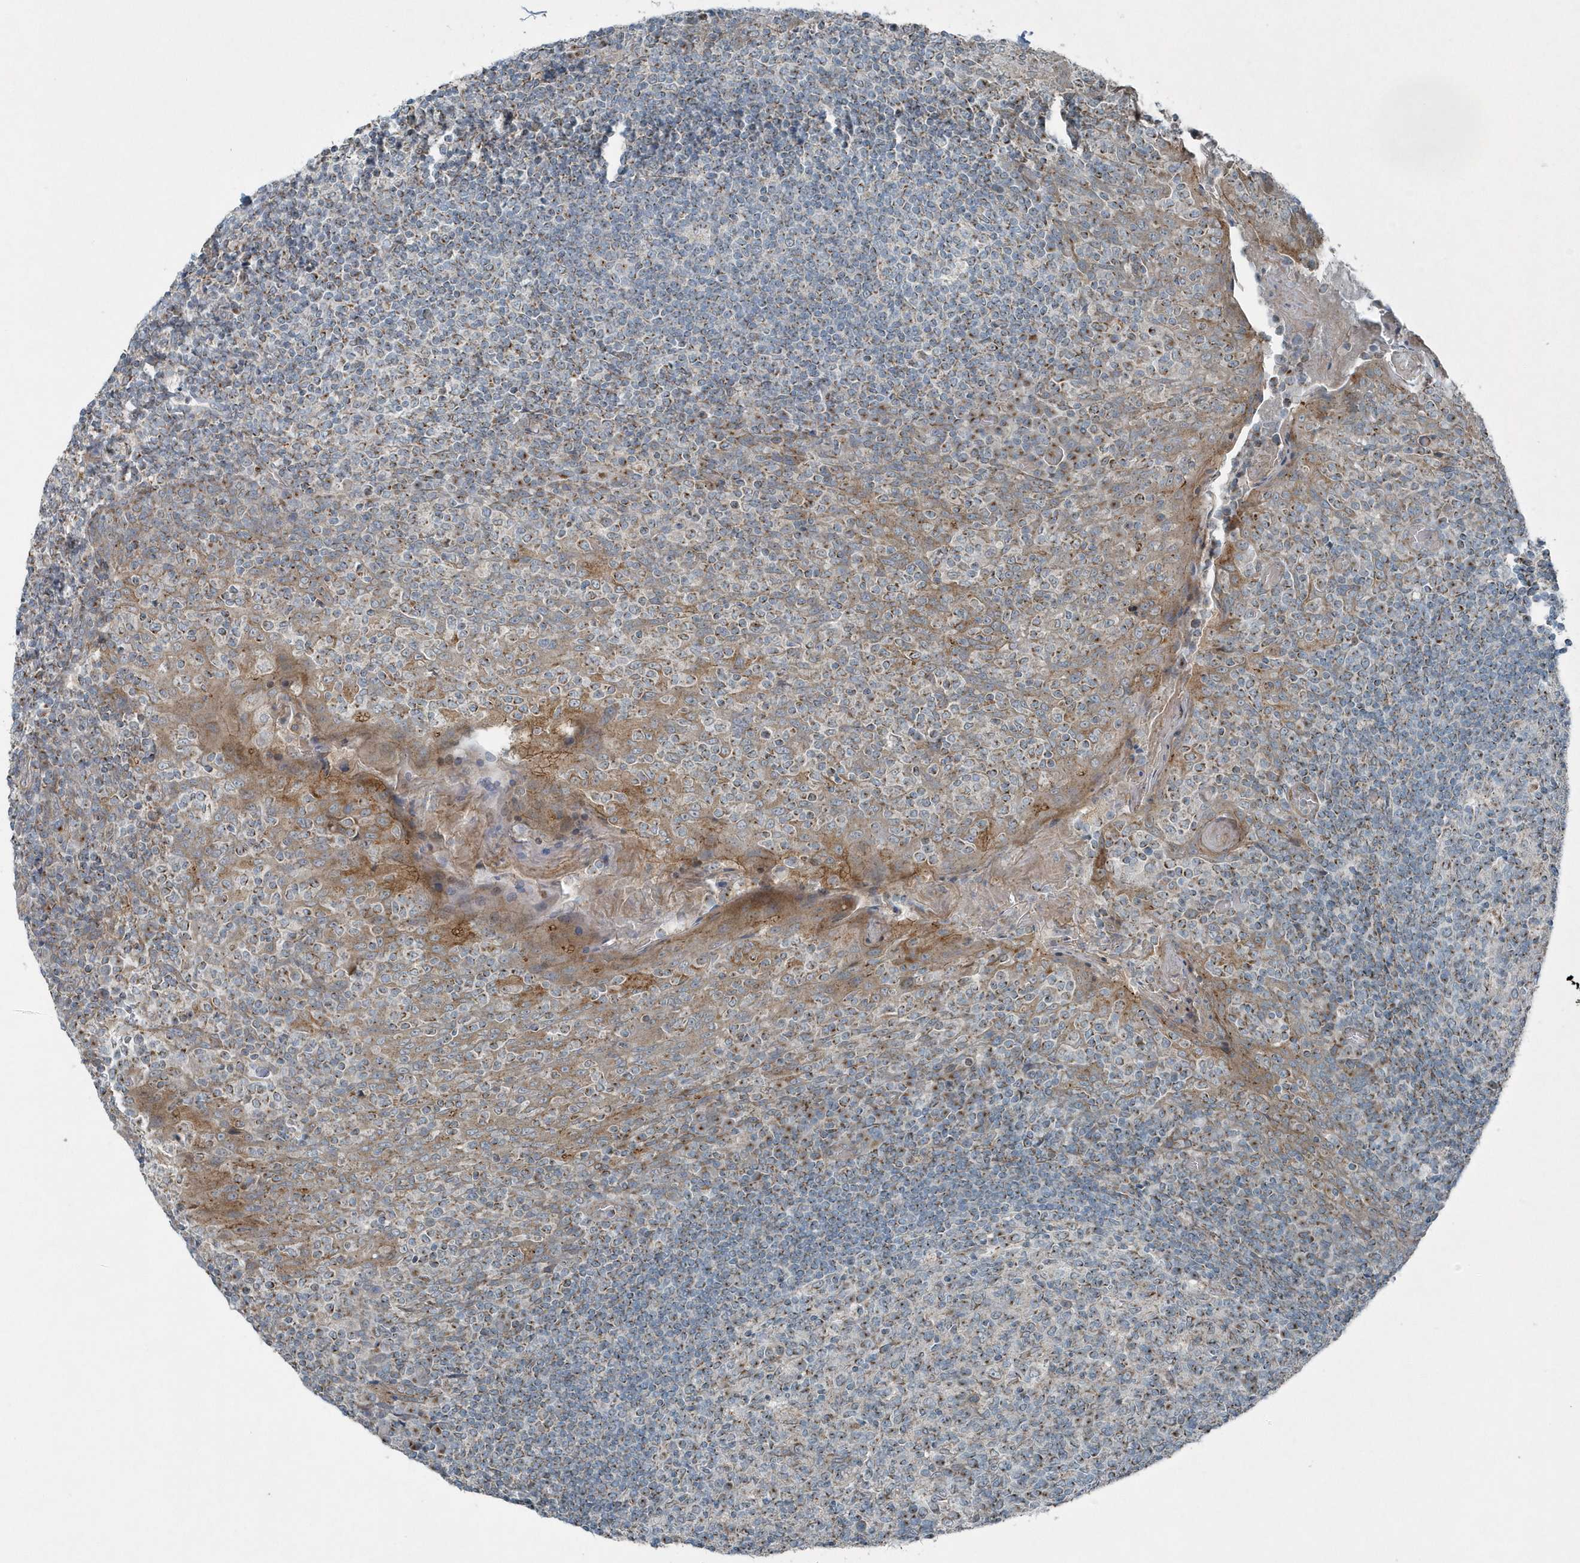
{"staining": {"intensity": "moderate", "quantity": "<25%", "location": "cytoplasmic/membranous"}, "tissue": "tonsil", "cell_type": "Germinal center cells", "image_type": "normal", "snomed": [{"axis": "morphology", "description": "Normal tissue, NOS"}, {"axis": "topography", "description": "Tonsil"}], "caption": "Immunohistochemical staining of normal human tonsil exhibits <25% levels of moderate cytoplasmic/membranous protein positivity in approximately <25% of germinal center cells.", "gene": "GCC2", "patient": {"sex": "female", "age": 19}}